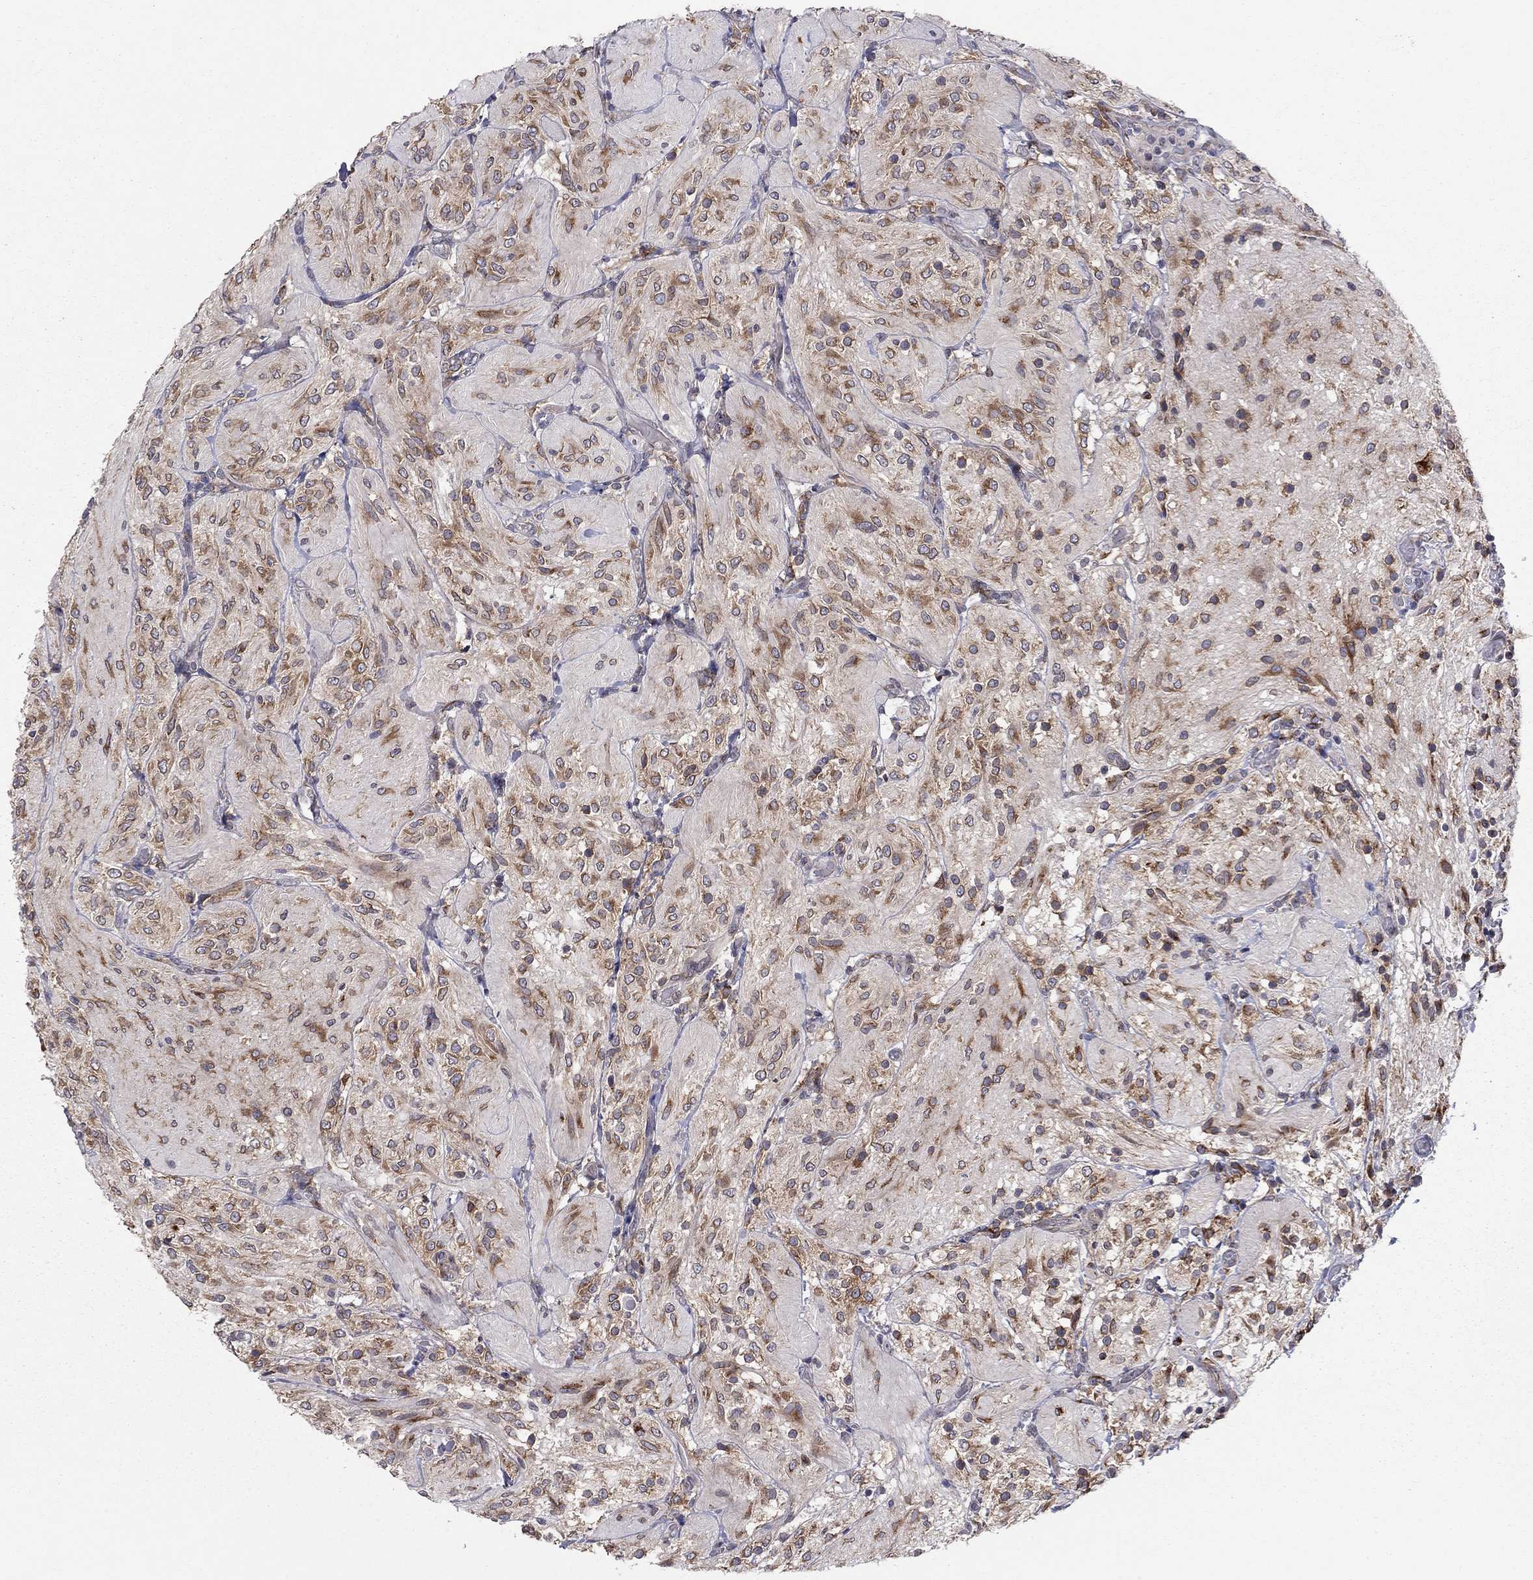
{"staining": {"intensity": "strong", "quantity": ">75%", "location": "cytoplasmic/membranous"}, "tissue": "glioma", "cell_type": "Tumor cells", "image_type": "cancer", "snomed": [{"axis": "morphology", "description": "Glioma, malignant, Low grade"}, {"axis": "topography", "description": "Brain"}], "caption": "Immunohistochemistry of human glioma demonstrates high levels of strong cytoplasmic/membranous staining in approximately >75% of tumor cells. (DAB = brown stain, brightfield microscopy at high magnification).", "gene": "YIF1A", "patient": {"sex": "male", "age": 3}}